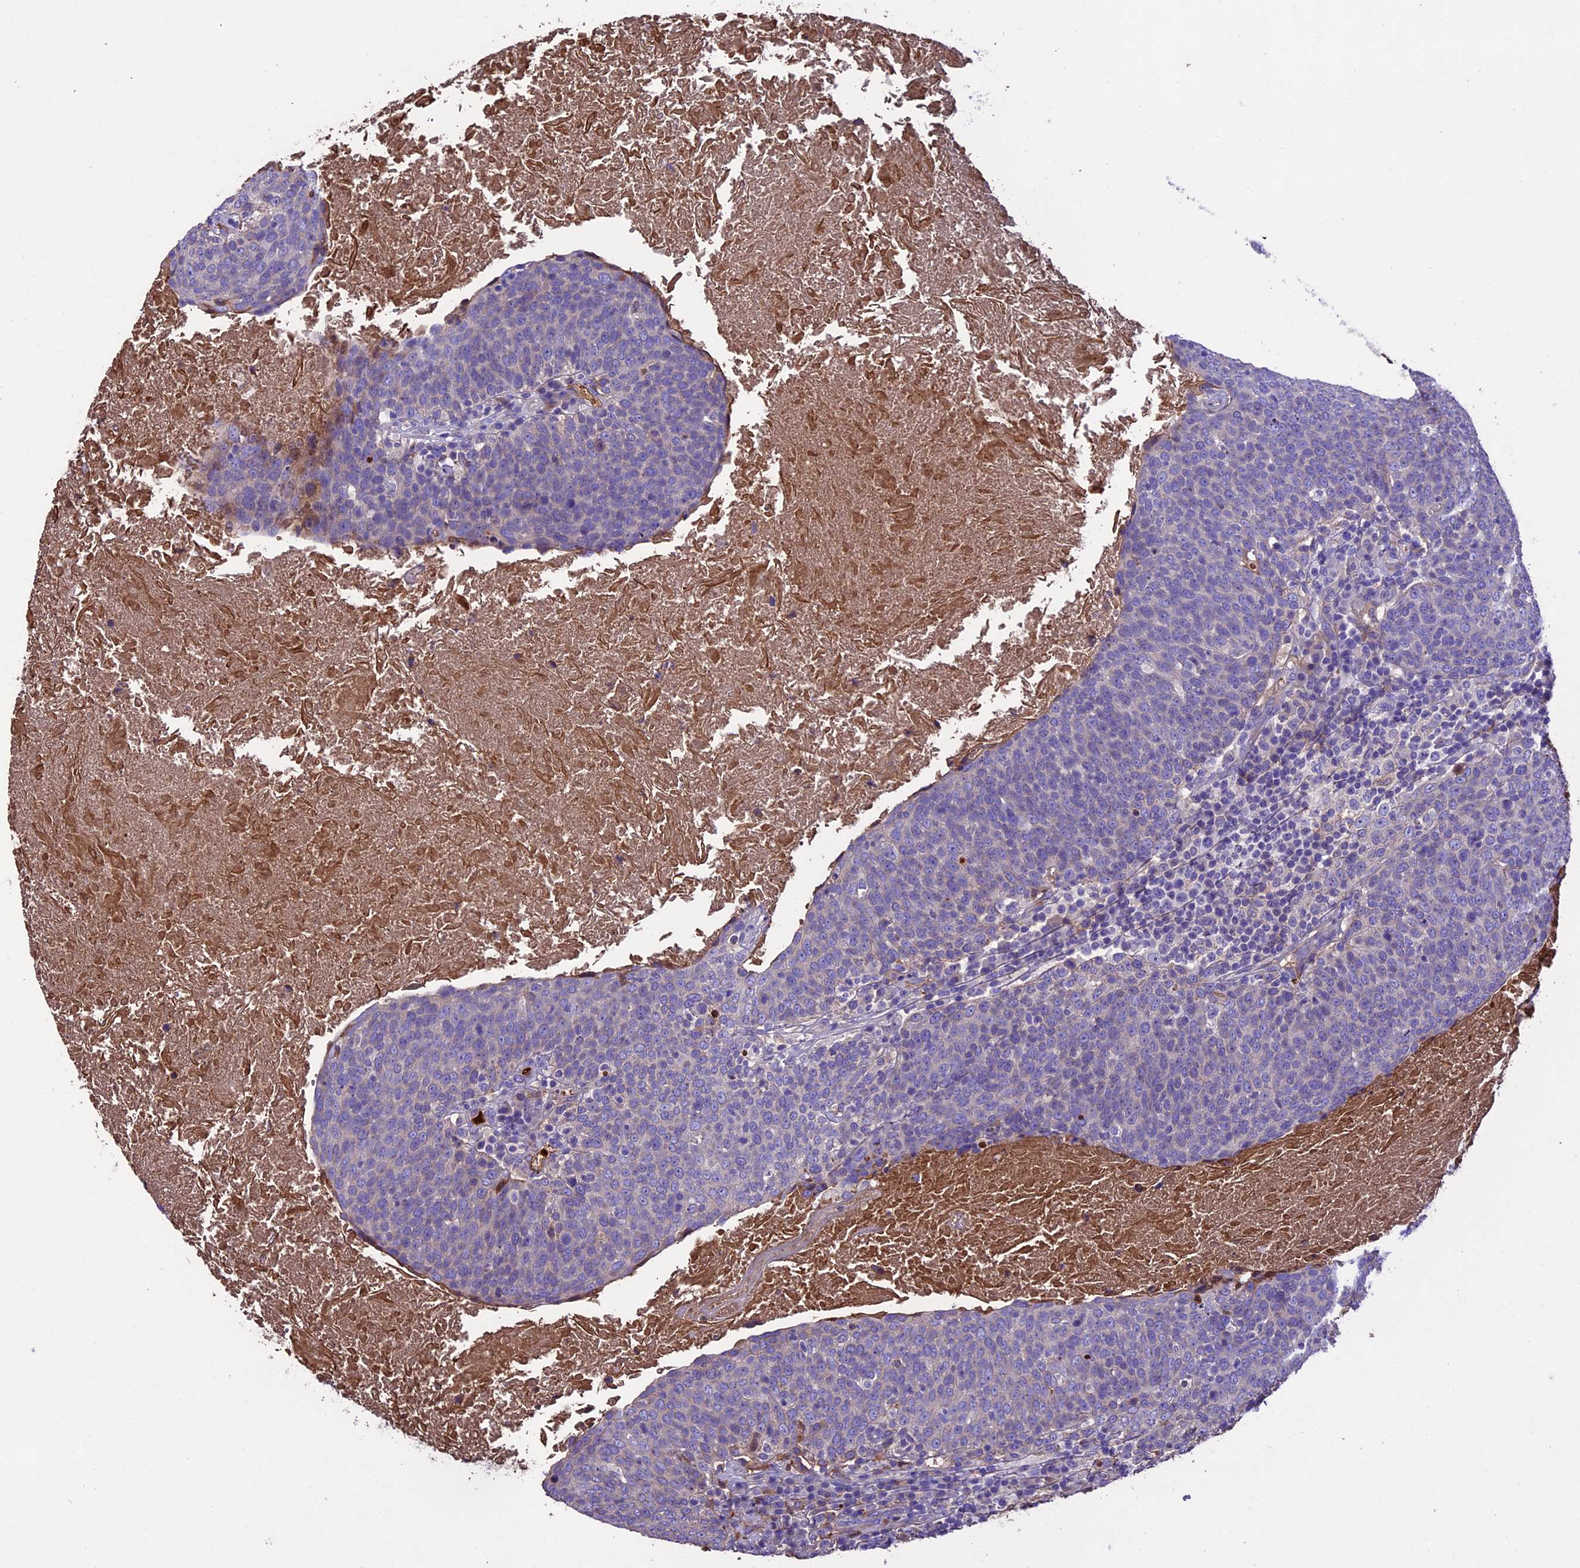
{"staining": {"intensity": "negative", "quantity": "none", "location": "none"}, "tissue": "head and neck cancer", "cell_type": "Tumor cells", "image_type": "cancer", "snomed": [{"axis": "morphology", "description": "Squamous cell carcinoma, NOS"}, {"axis": "morphology", "description": "Squamous cell carcinoma, metastatic, NOS"}, {"axis": "topography", "description": "Lymph node"}, {"axis": "topography", "description": "Head-Neck"}], "caption": "This is a photomicrograph of IHC staining of head and neck squamous cell carcinoma, which shows no positivity in tumor cells.", "gene": "TCP11L2", "patient": {"sex": "male", "age": 62}}